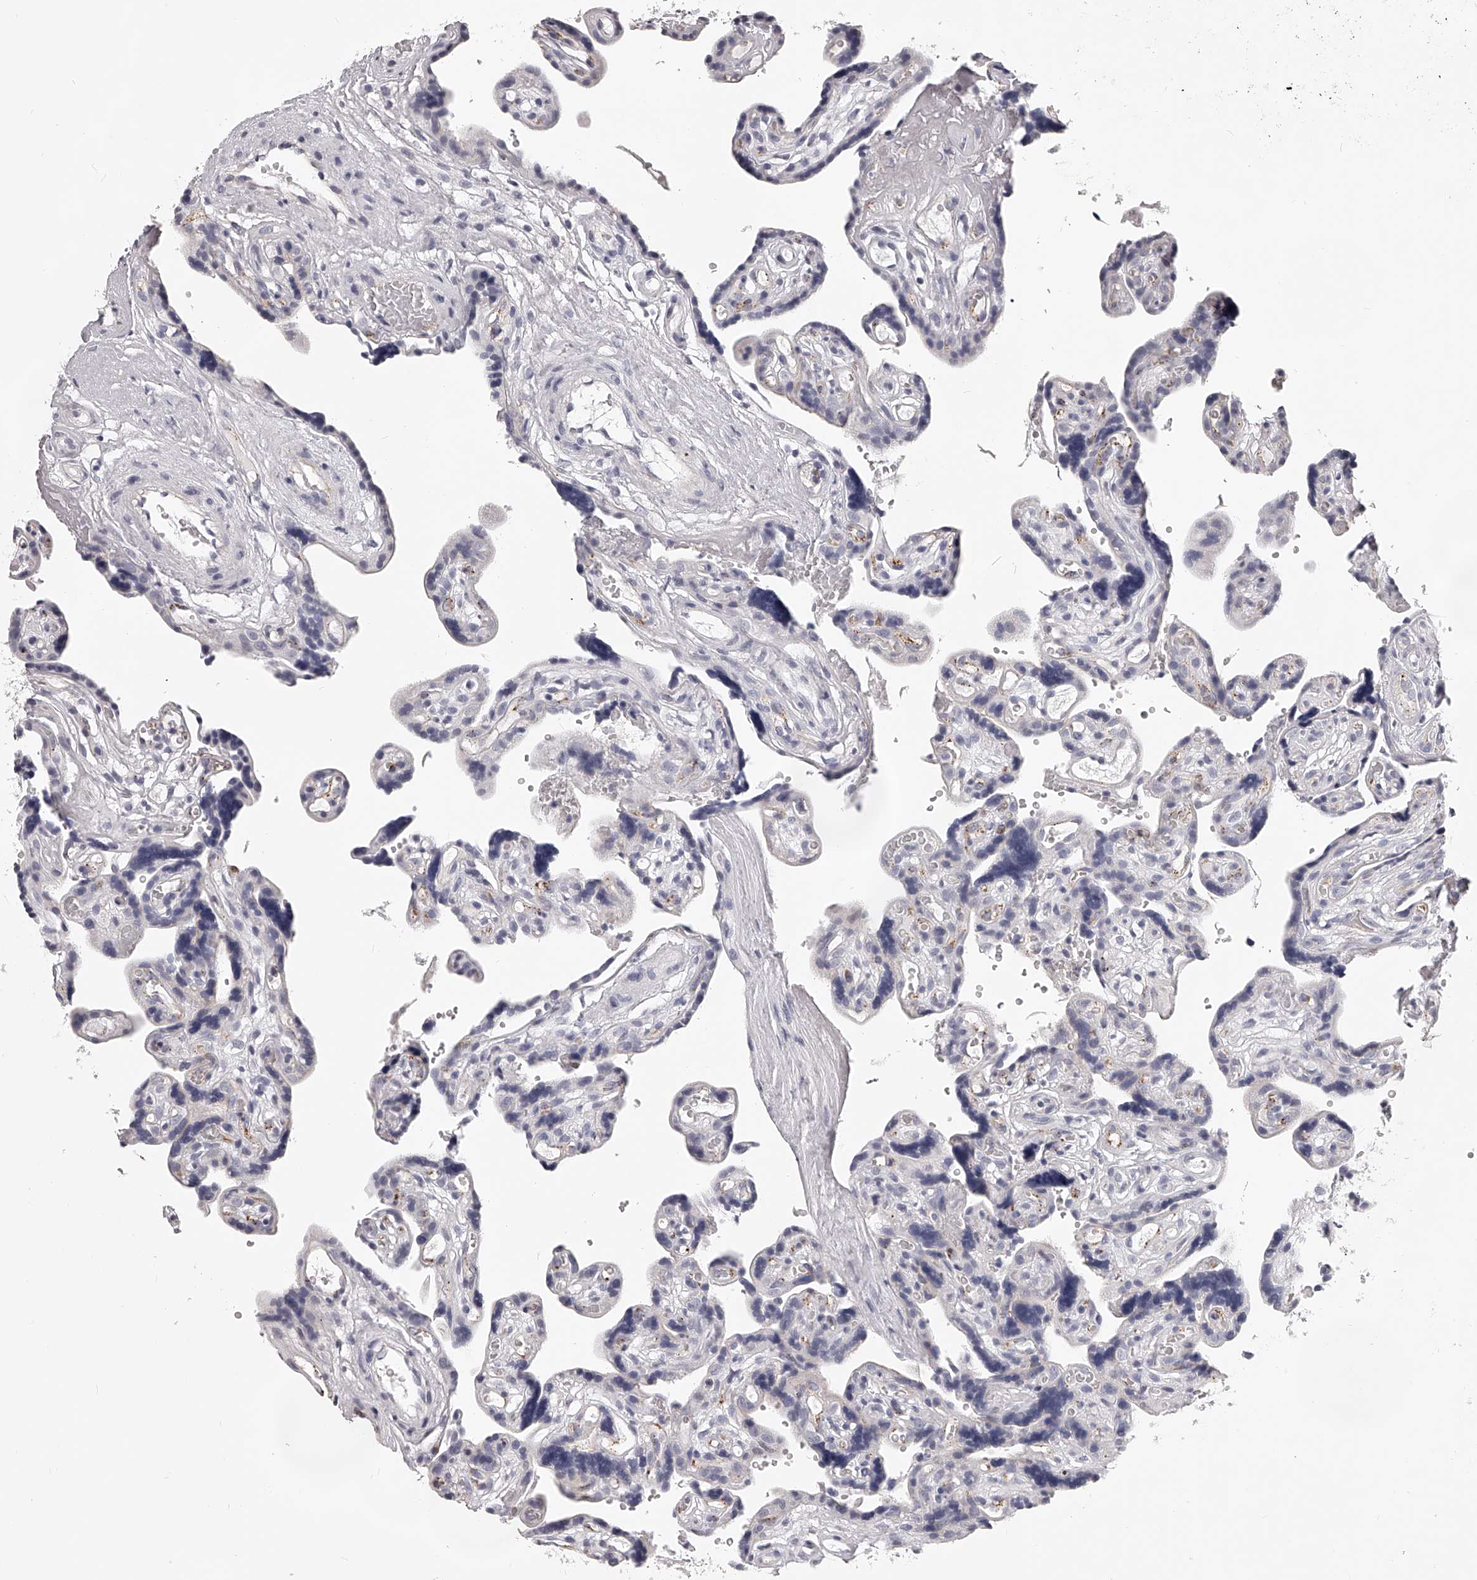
{"staining": {"intensity": "negative", "quantity": "none", "location": "none"}, "tissue": "placenta", "cell_type": "Decidual cells", "image_type": "normal", "snomed": [{"axis": "morphology", "description": "Normal tissue, NOS"}, {"axis": "topography", "description": "Placenta"}], "caption": "Immunohistochemistry histopathology image of benign placenta stained for a protein (brown), which reveals no positivity in decidual cells.", "gene": "DMRT1", "patient": {"sex": "female", "age": 30}}